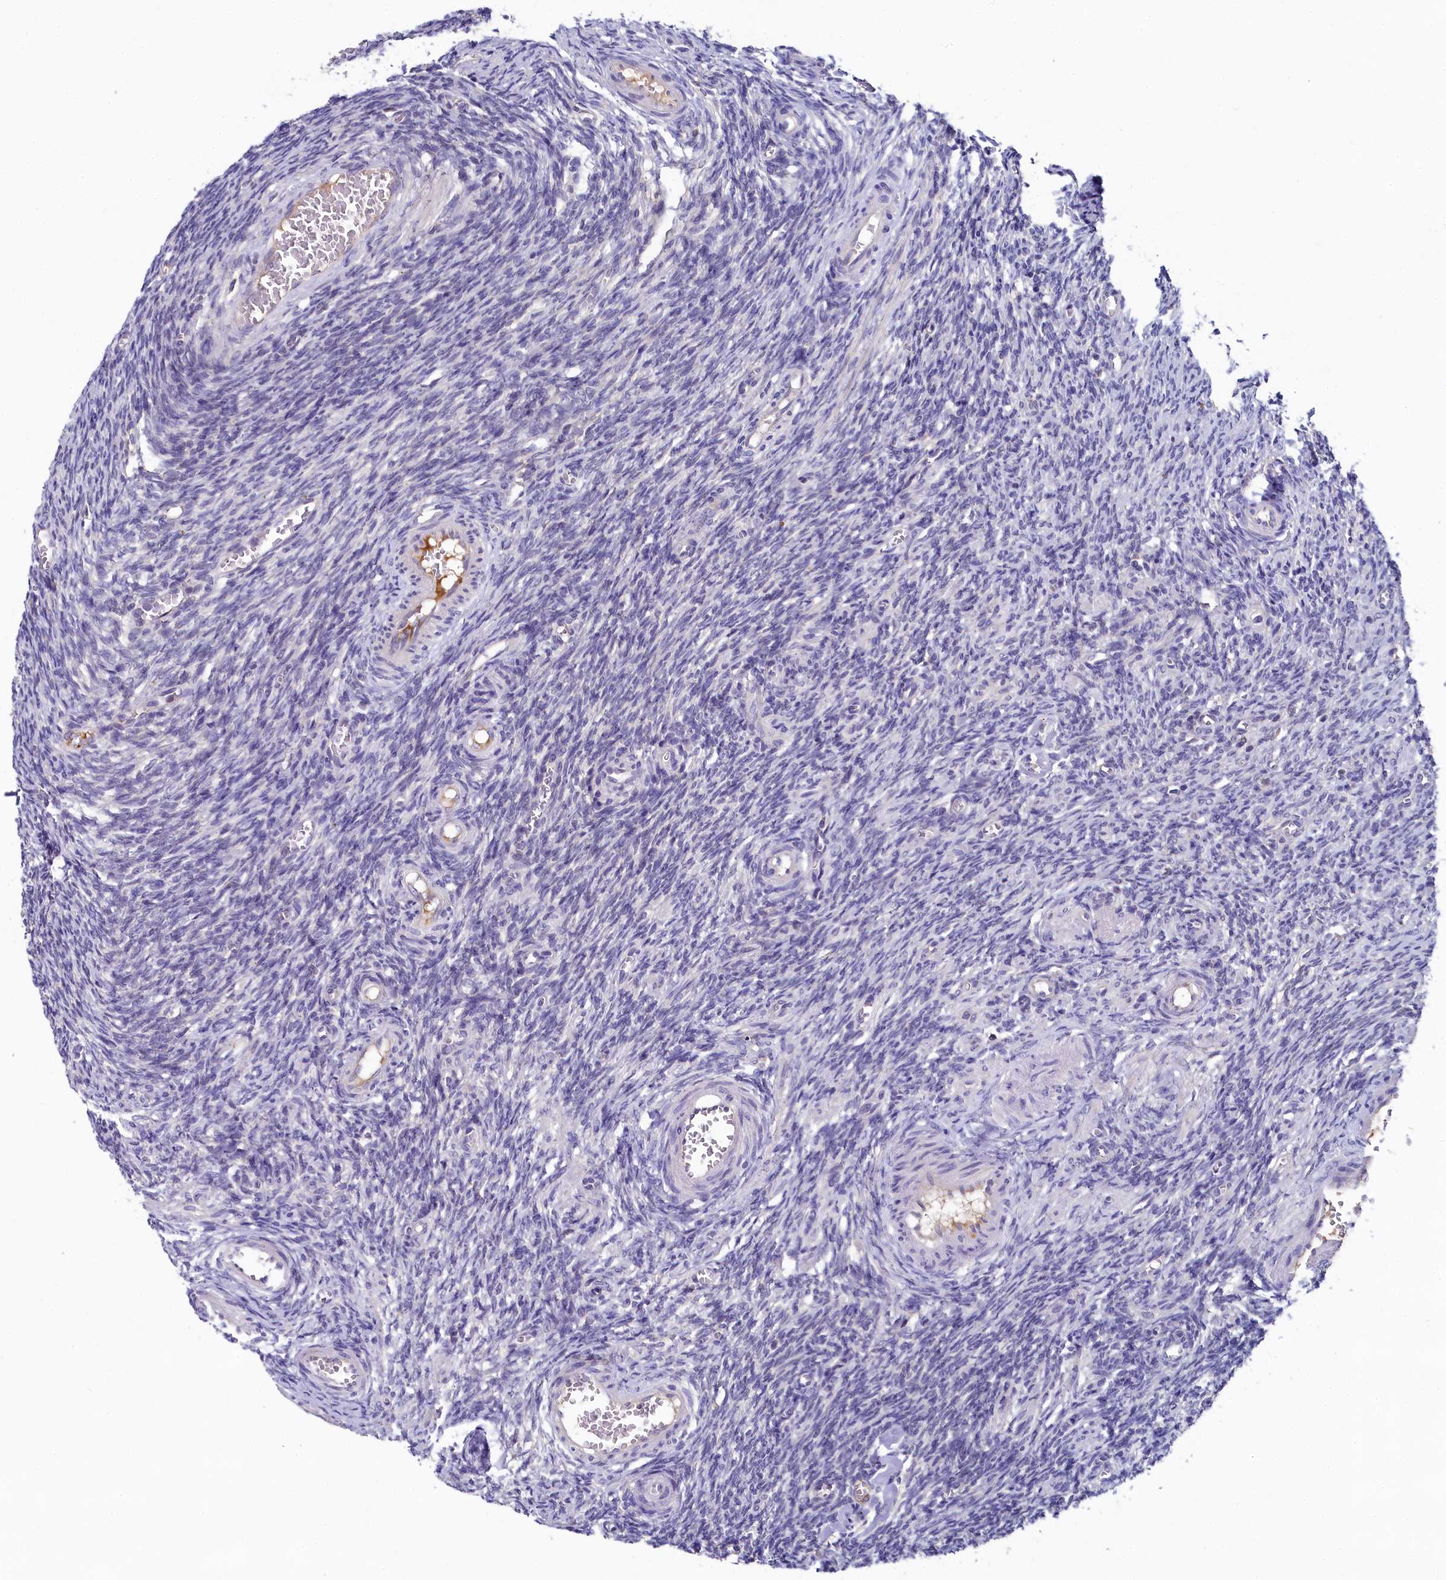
{"staining": {"intensity": "negative", "quantity": "none", "location": "none"}, "tissue": "ovary", "cell_type": "Ovarian stroma cells", "image_type": "normal", "snomed": [{"axis": "morphology", "description": "Normal tissue, NOS"}, {"axis": "topography", "description": "Ovary"}], "caption": "Protein analysis of benign ovary displays no significant expression in ovarian stroma cells.", "gene": "SPINK9", "patient": {"sex": "female", "age": 27}}